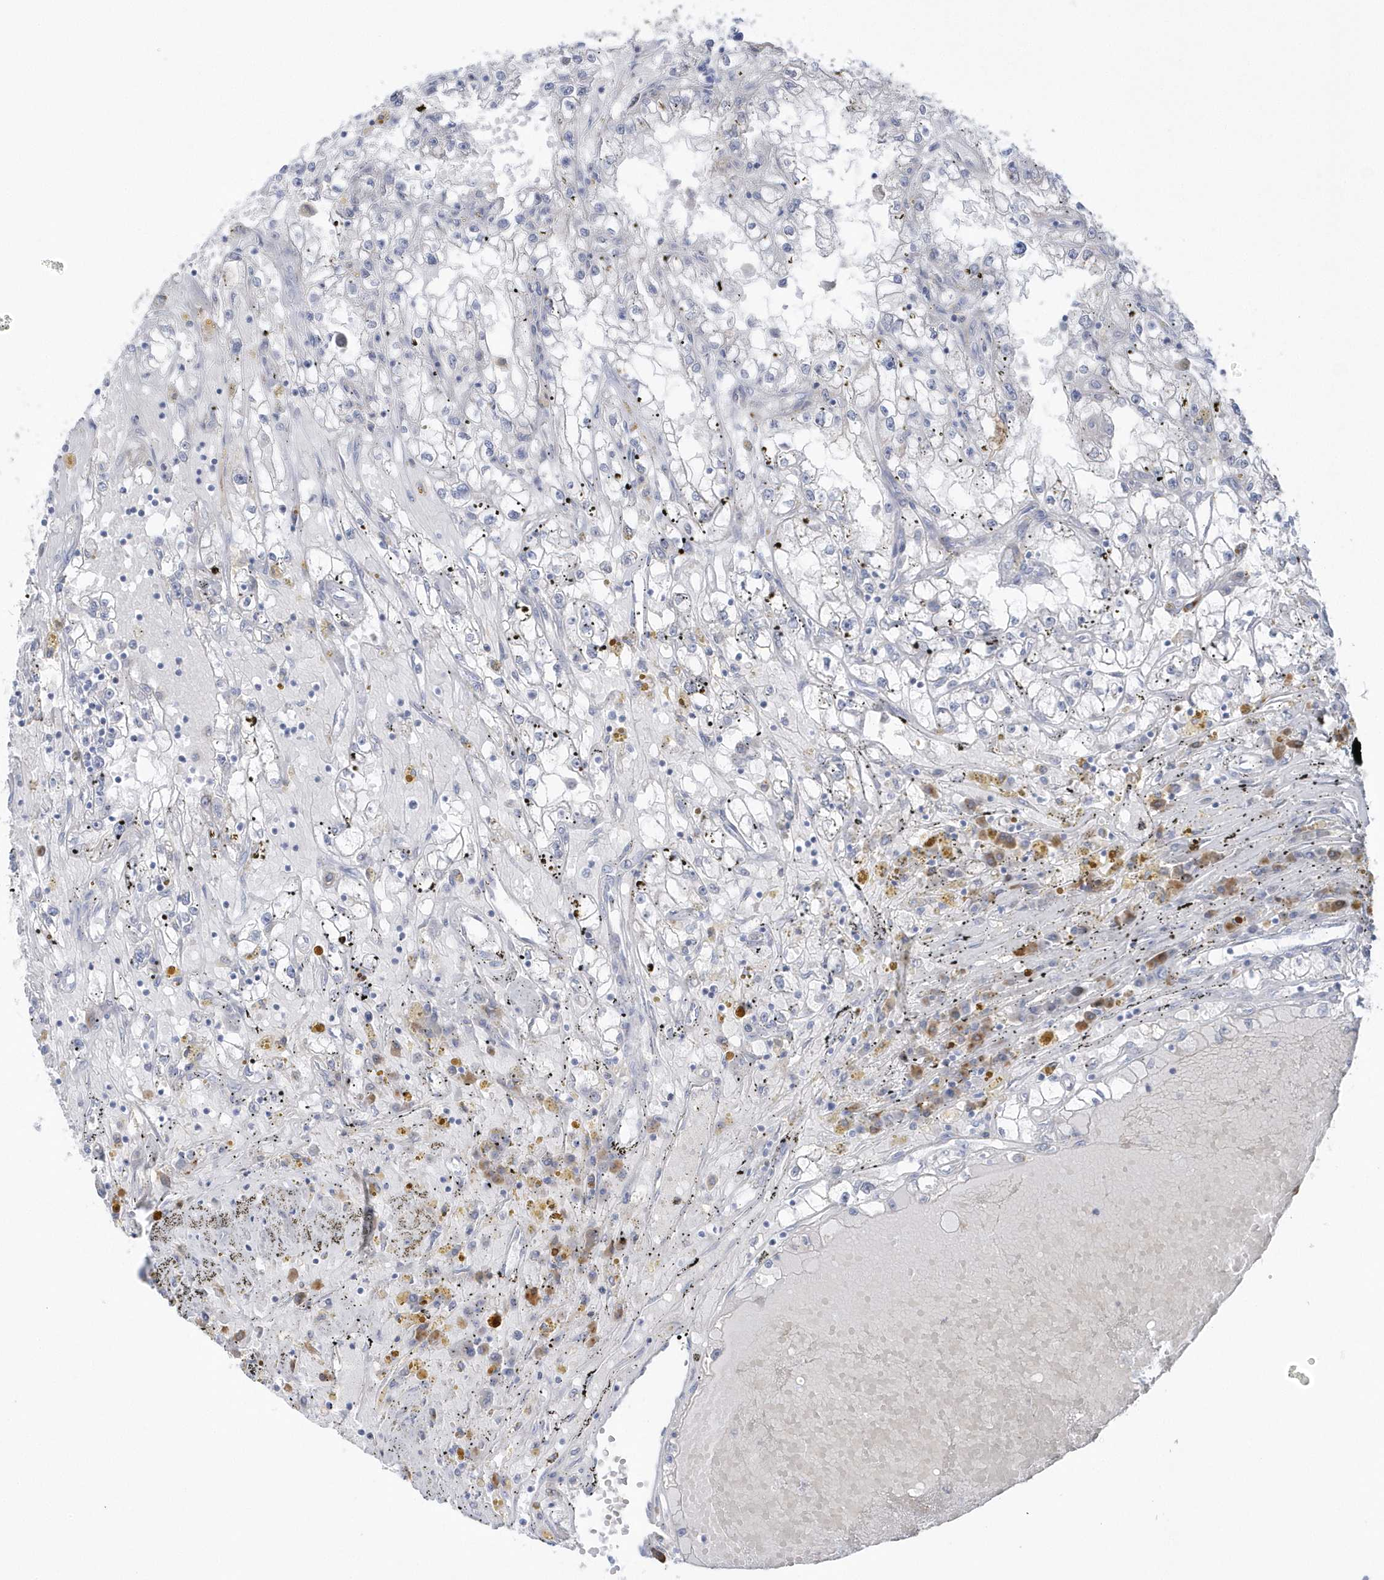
{"staining": {"intensity": "negative", "quantity": "none", "location": "none"}, "tissue": "renal cancer", "cell_type": "Tumor cells", "image_type": "cancer", "snomed": [{"axis": "morphology", "description": "Adenocarcinoma, NOS"}, {"axis": "topography", "description": "Kidney"}], "caption": "There is no significant staining in tumor cells of renal adenocarcinoma.", "gene": "SEMA3D", "patient": {"sex": "male", "age": 56}}